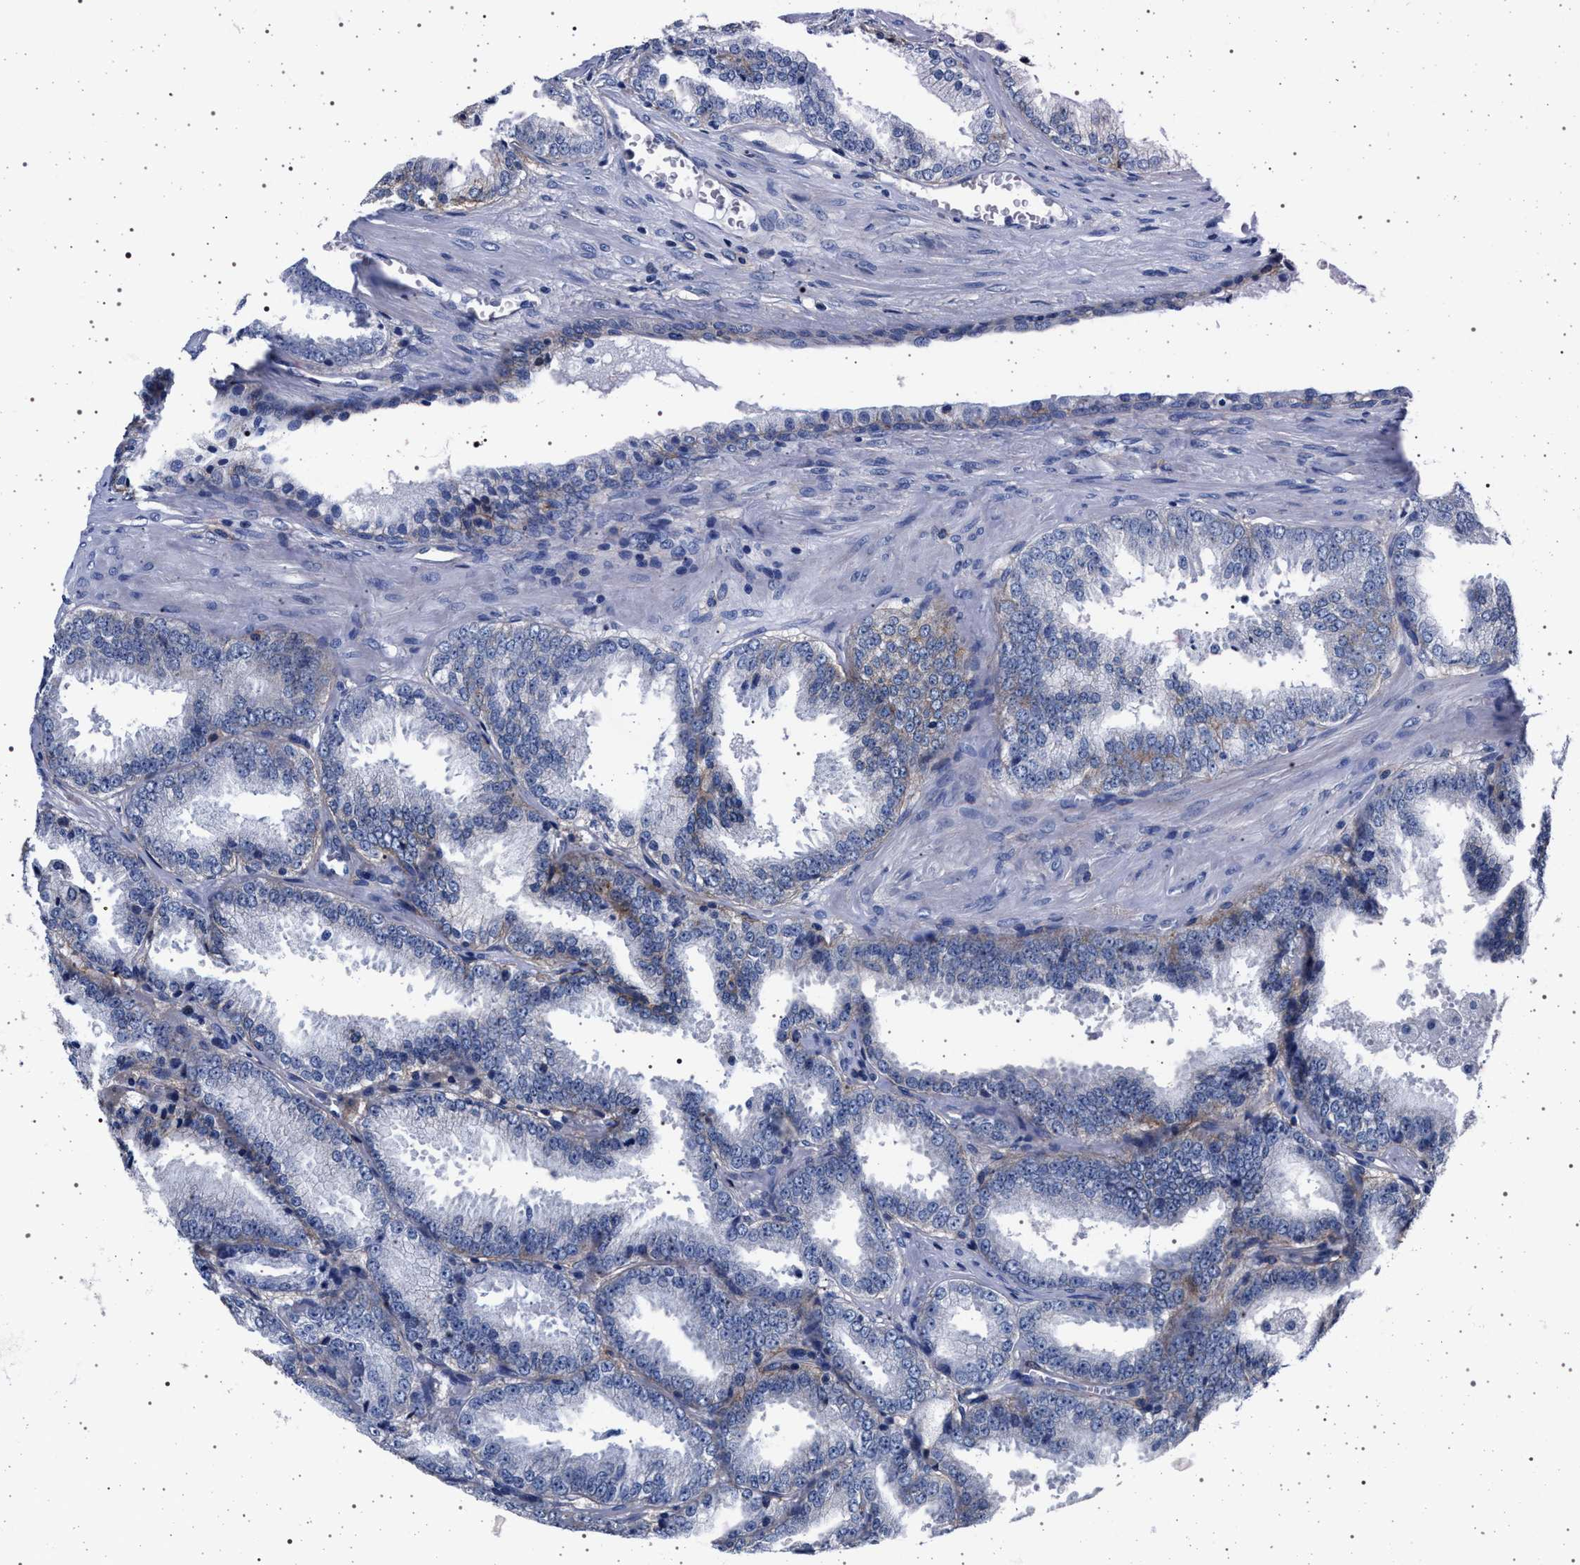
{"staining": {"intensity": "negative", "quantity": "none", "location": "none"}, "tissue": "prostate cancer", "cell_type": "Tumor cells", "image_type": "cancer", "snomed": [{"axis": "morphology", "description": "Adenocarcinoma, High grade"}, {"axis": "topography", "description": "Prostate"}], "caption": "Immunohistochemistry (IHC) histopathology image of neoplastic tissue: adenocarcinoma (high-grade) (prostate) stained with DAB (3,3'-diaminobenzidine) shows no significant protein staining in tumor cells. (DAB IHC with hematoxylin counter stain).", "gene": "SLC9A1", "patient": {"sex": "male", "age": 61}}